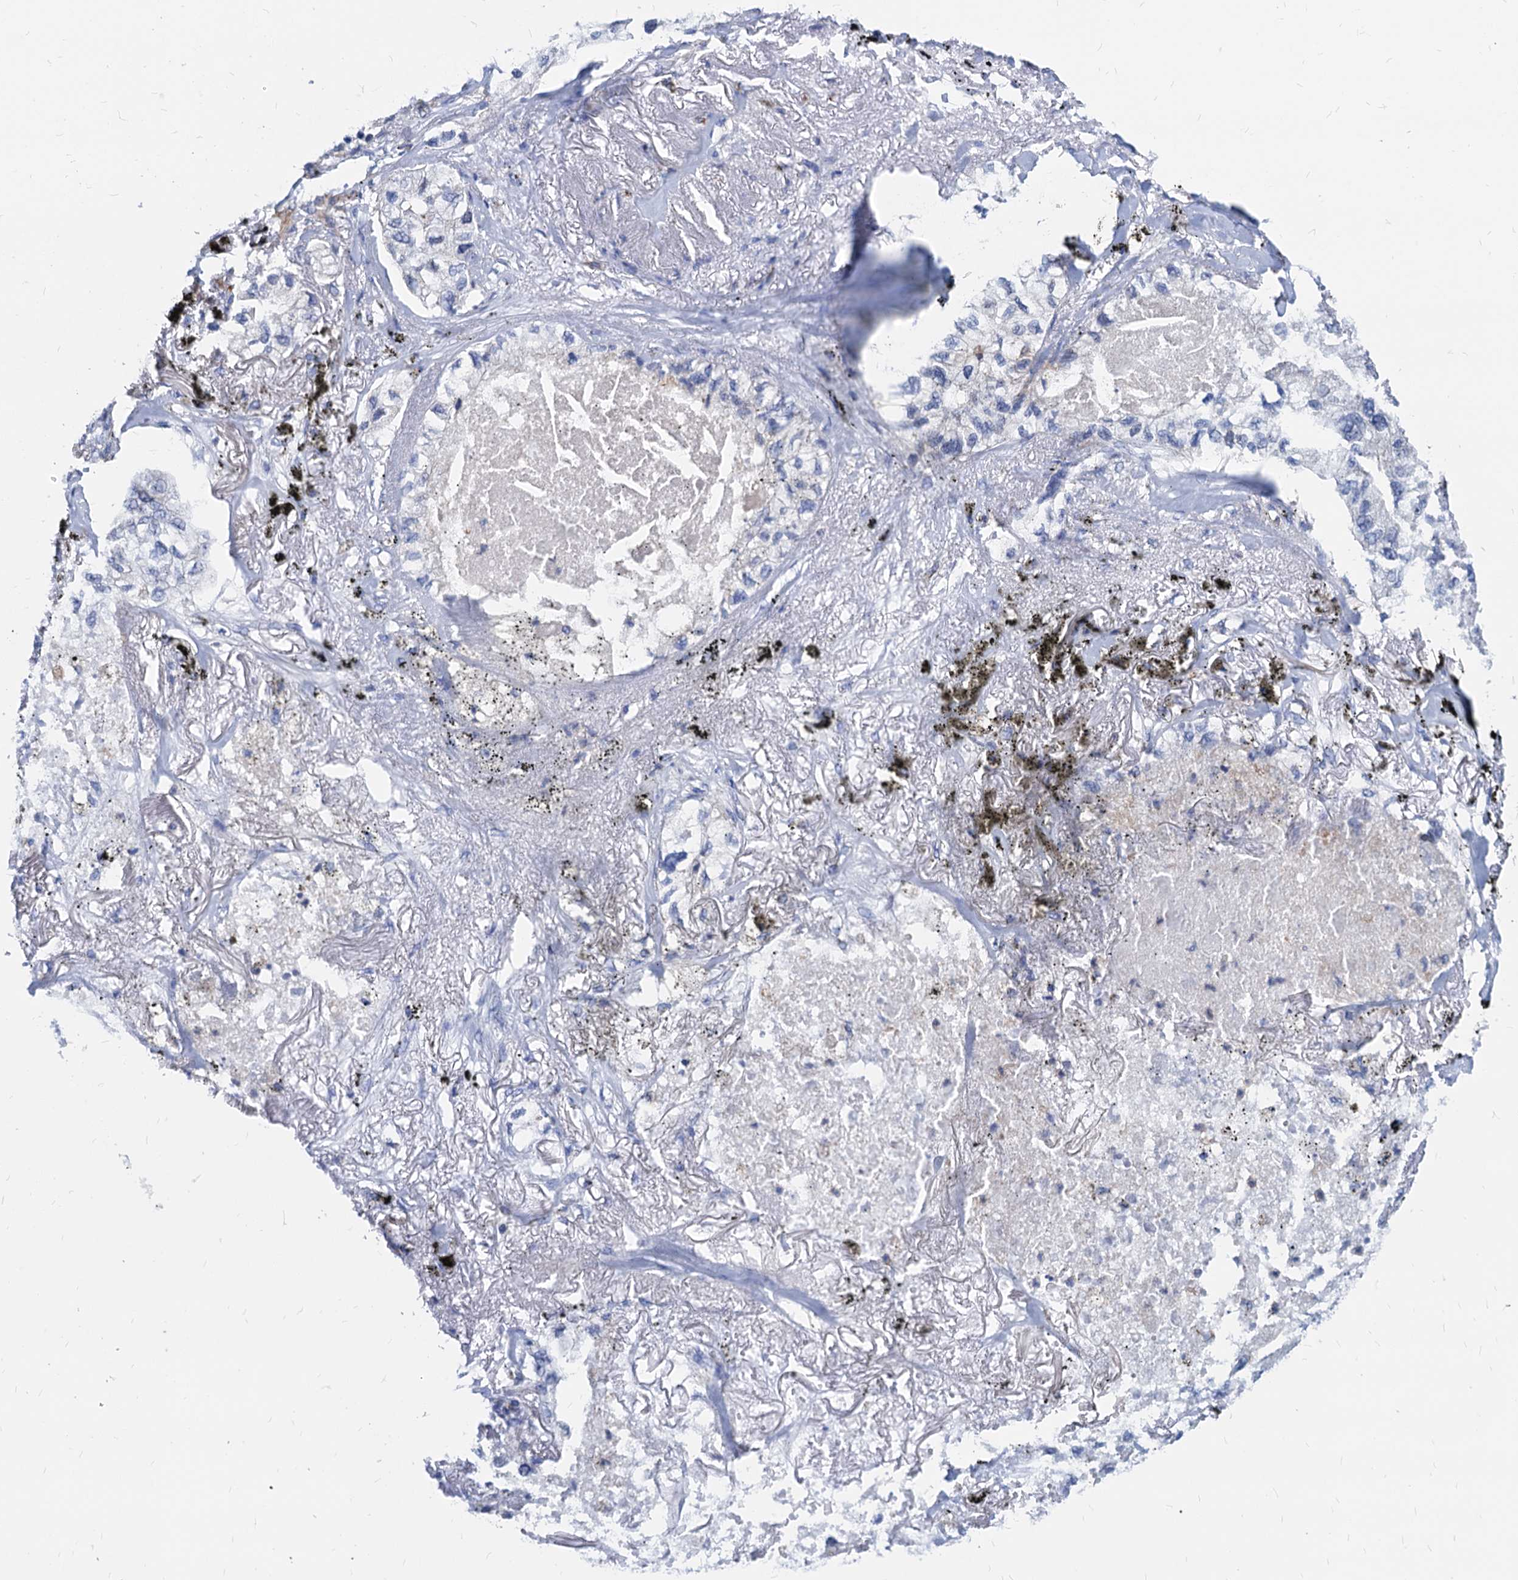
{"staining": {"intensity": "negative", "quantity": "none", "location": "none"}, "tissue": "lung cancer", "cell_type": "Tumor cells", "image_type": "cancer", "snomed": [{"axis": "morphology", "description": "Adenocarcinoma, NOS"}, {"axis": "topography", "description": "Lung"}], "caption": "Histopathology image shows no protein expression in tumor cells of lung cancer tissue. (Stains: DAB immunohistochemistry (IHC) with hematoxylin counter stain, Microscopy: brightfield microscopy at high magnification).", "gene": "LCP2", "patient": {"sex": "male", "age": 65}}